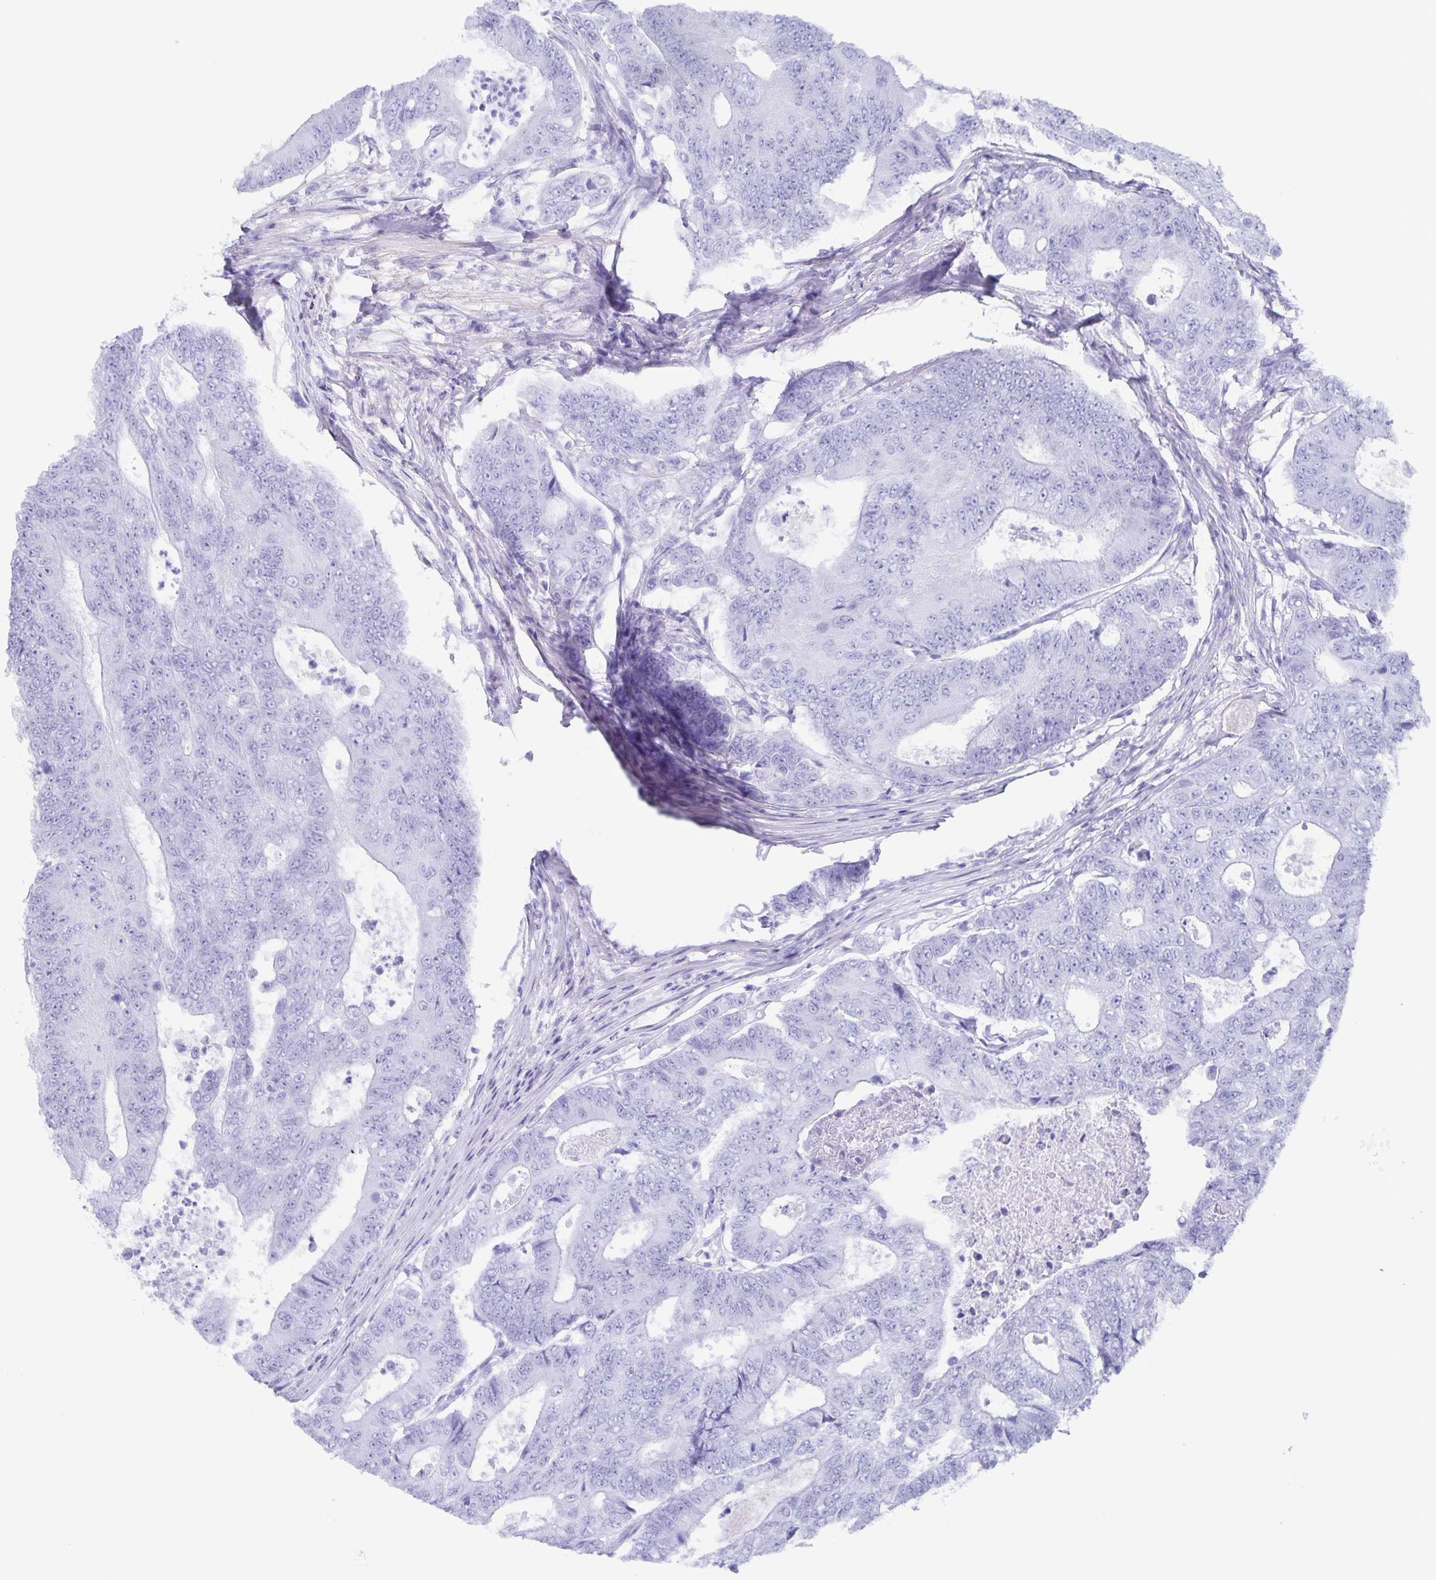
{"staining": {"intensity": "negative", "quantity": "none", "location": "none"}, "tissue": "colorectal cancer", "cell_type": "Tumor cells", "image_type": "cancer", "snomed": [{"axis": "morphology", "description": "Adenocarcinoma, NOS"}, {"axis": "topography", "description": "Colon"}], "caption": "A high-resolution histopathology image shows immunohistochemistry staining of adenocarcinoma (colorectal), which exhibits no significant staining in tumor cells. (DAB (3,3'-diaminobenzidine) IHC visualized using brightfield microscopy, high magnification).", "gene": "AQP4", "patient": {"sex": "female", "age": 48}}